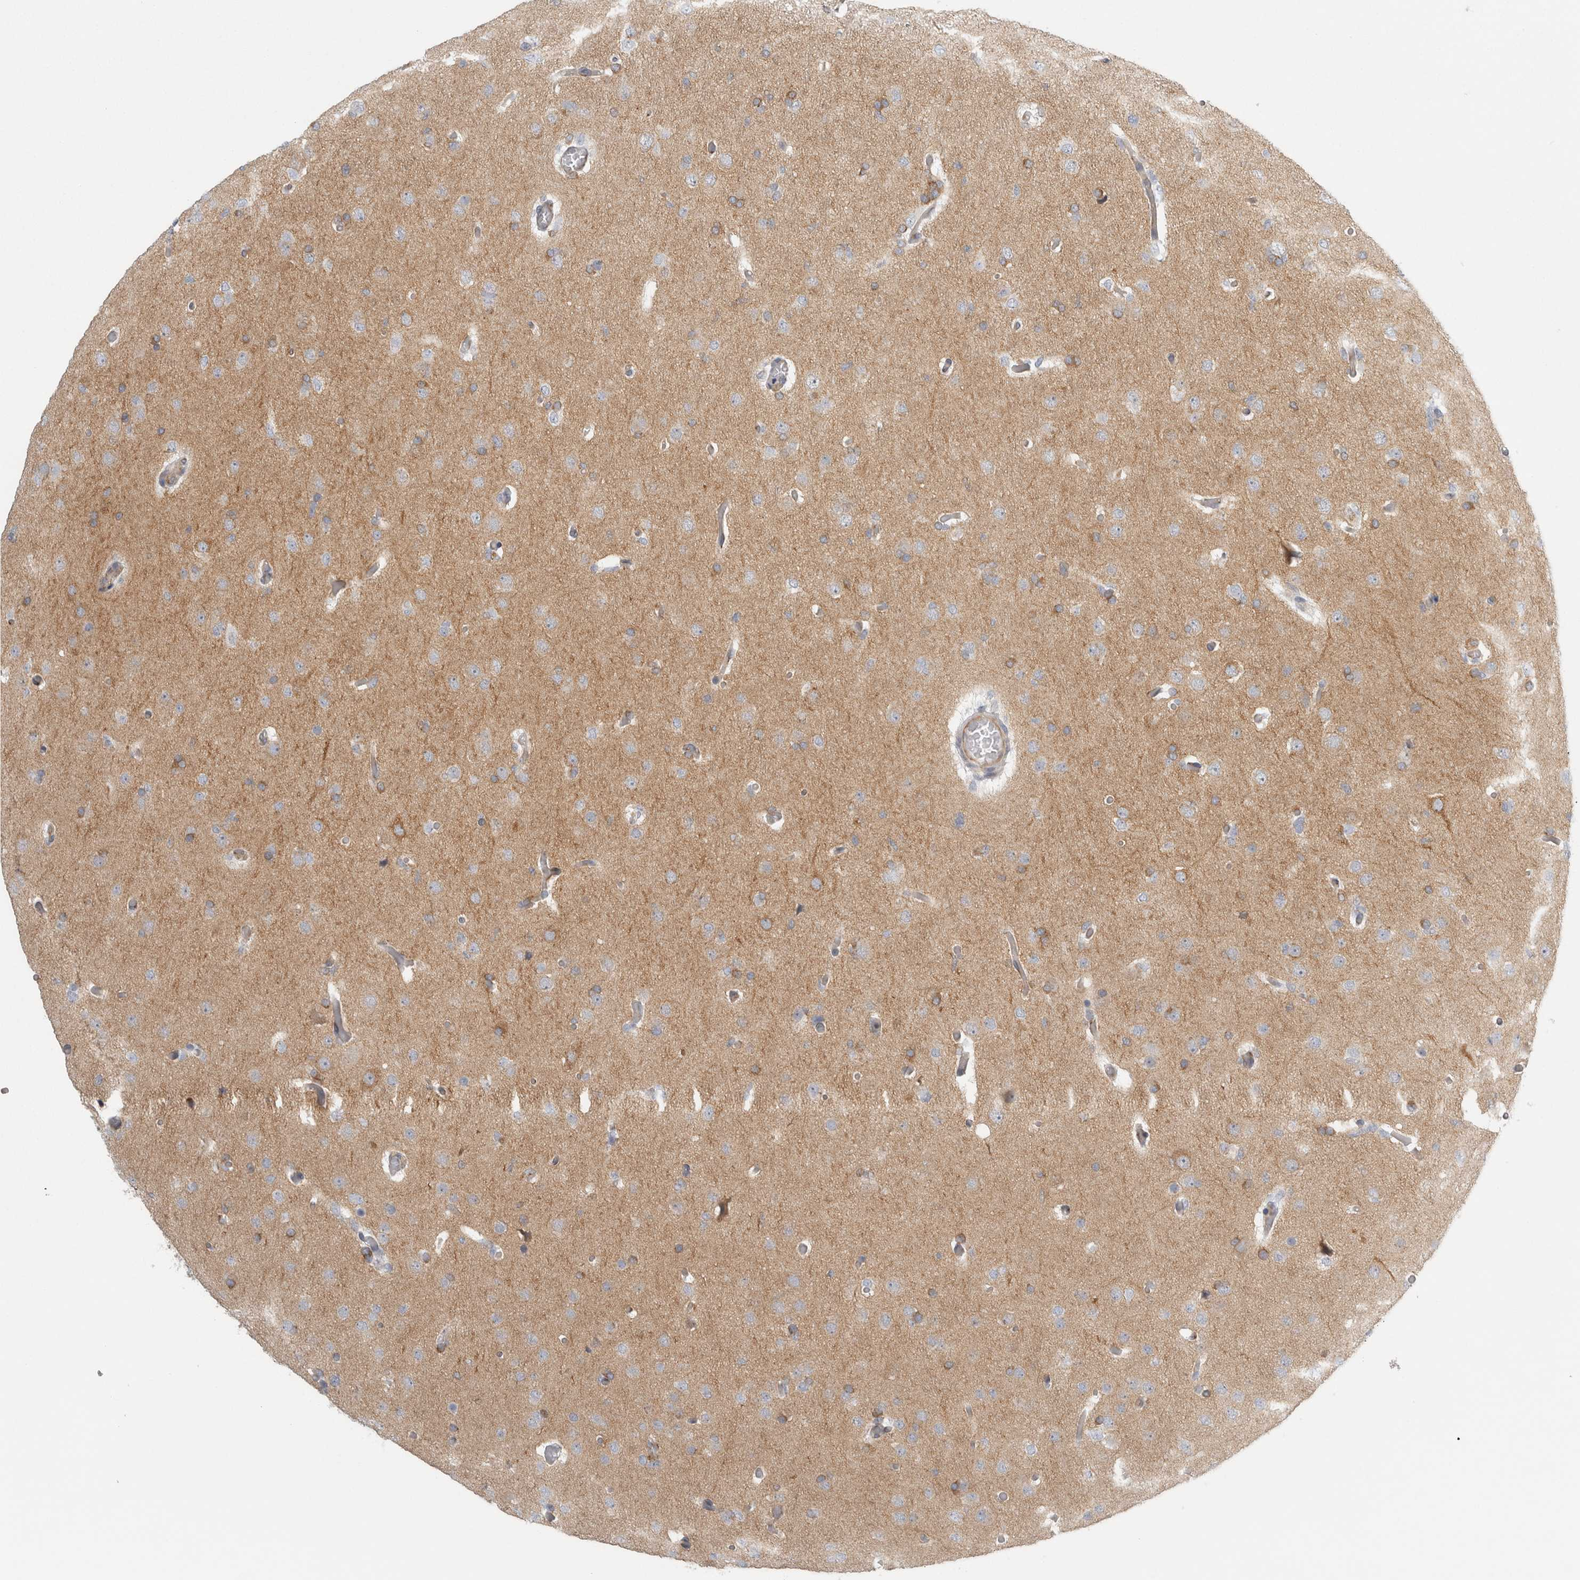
{"staining": {"intensity": "weak", "quantity": ">75%", "location": "cytoplasmic/membranous"}, "tissue": "glioma", "cell_type": "Tumor cells", "image_type": "cancer", "snomed": [{"axis": "morphology", "description": "Glioma, malignant, High grade"}, {"axis": "topography", "description": "Cerebral cortex"}], "caption": "Human malignant glioma (high-grade) stained with a brown dye shows weak cytoplasmic/membranous positive positivity in about >75% of tumor cells.", "gene": "PEX6", "patient": {"sex": "female", "age": 36}}